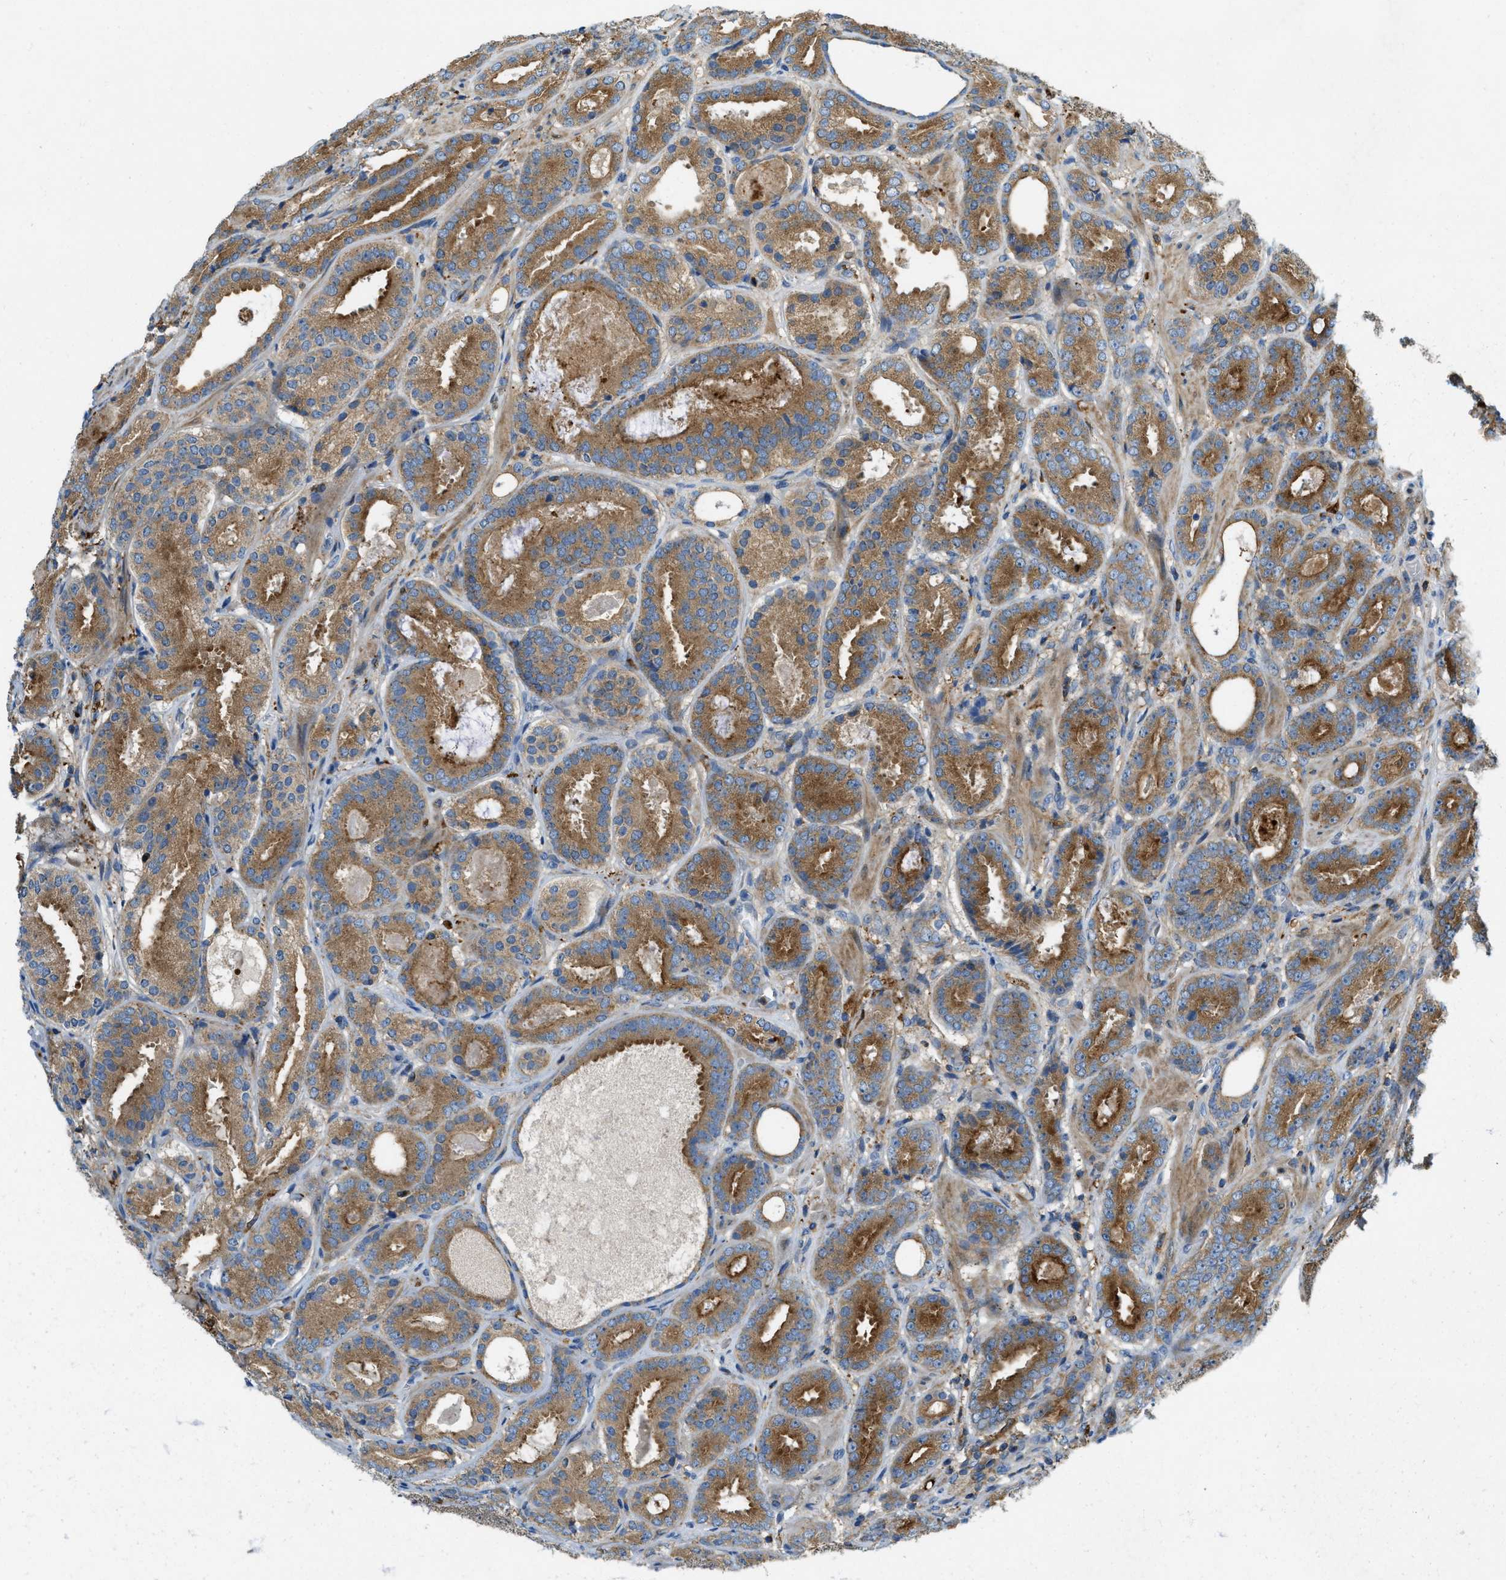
{"staining": {"intensity": "moderate", "quantity": ">75%", "location": "cytoplasmic/membranous"}, "tissue": "prostate cancer", "cell_type": "Tumor cells", "image_type": "cancer", "snomed": [{"axis": "morphology", "description": "Adenocarcinoma, Low grade"}, {"axis": "topography", "description": "Prostate"}], "caption": "A brown stain highlights moderate cytoplasmic/membranous positivity of a protein in human prostate low-grade adenocarcinoma tumor cells. (DAB = brown stain, brightfield microscopy at high magnification).", "gene": "RFFL", "patient": {"sex": "male", "age": 69}}